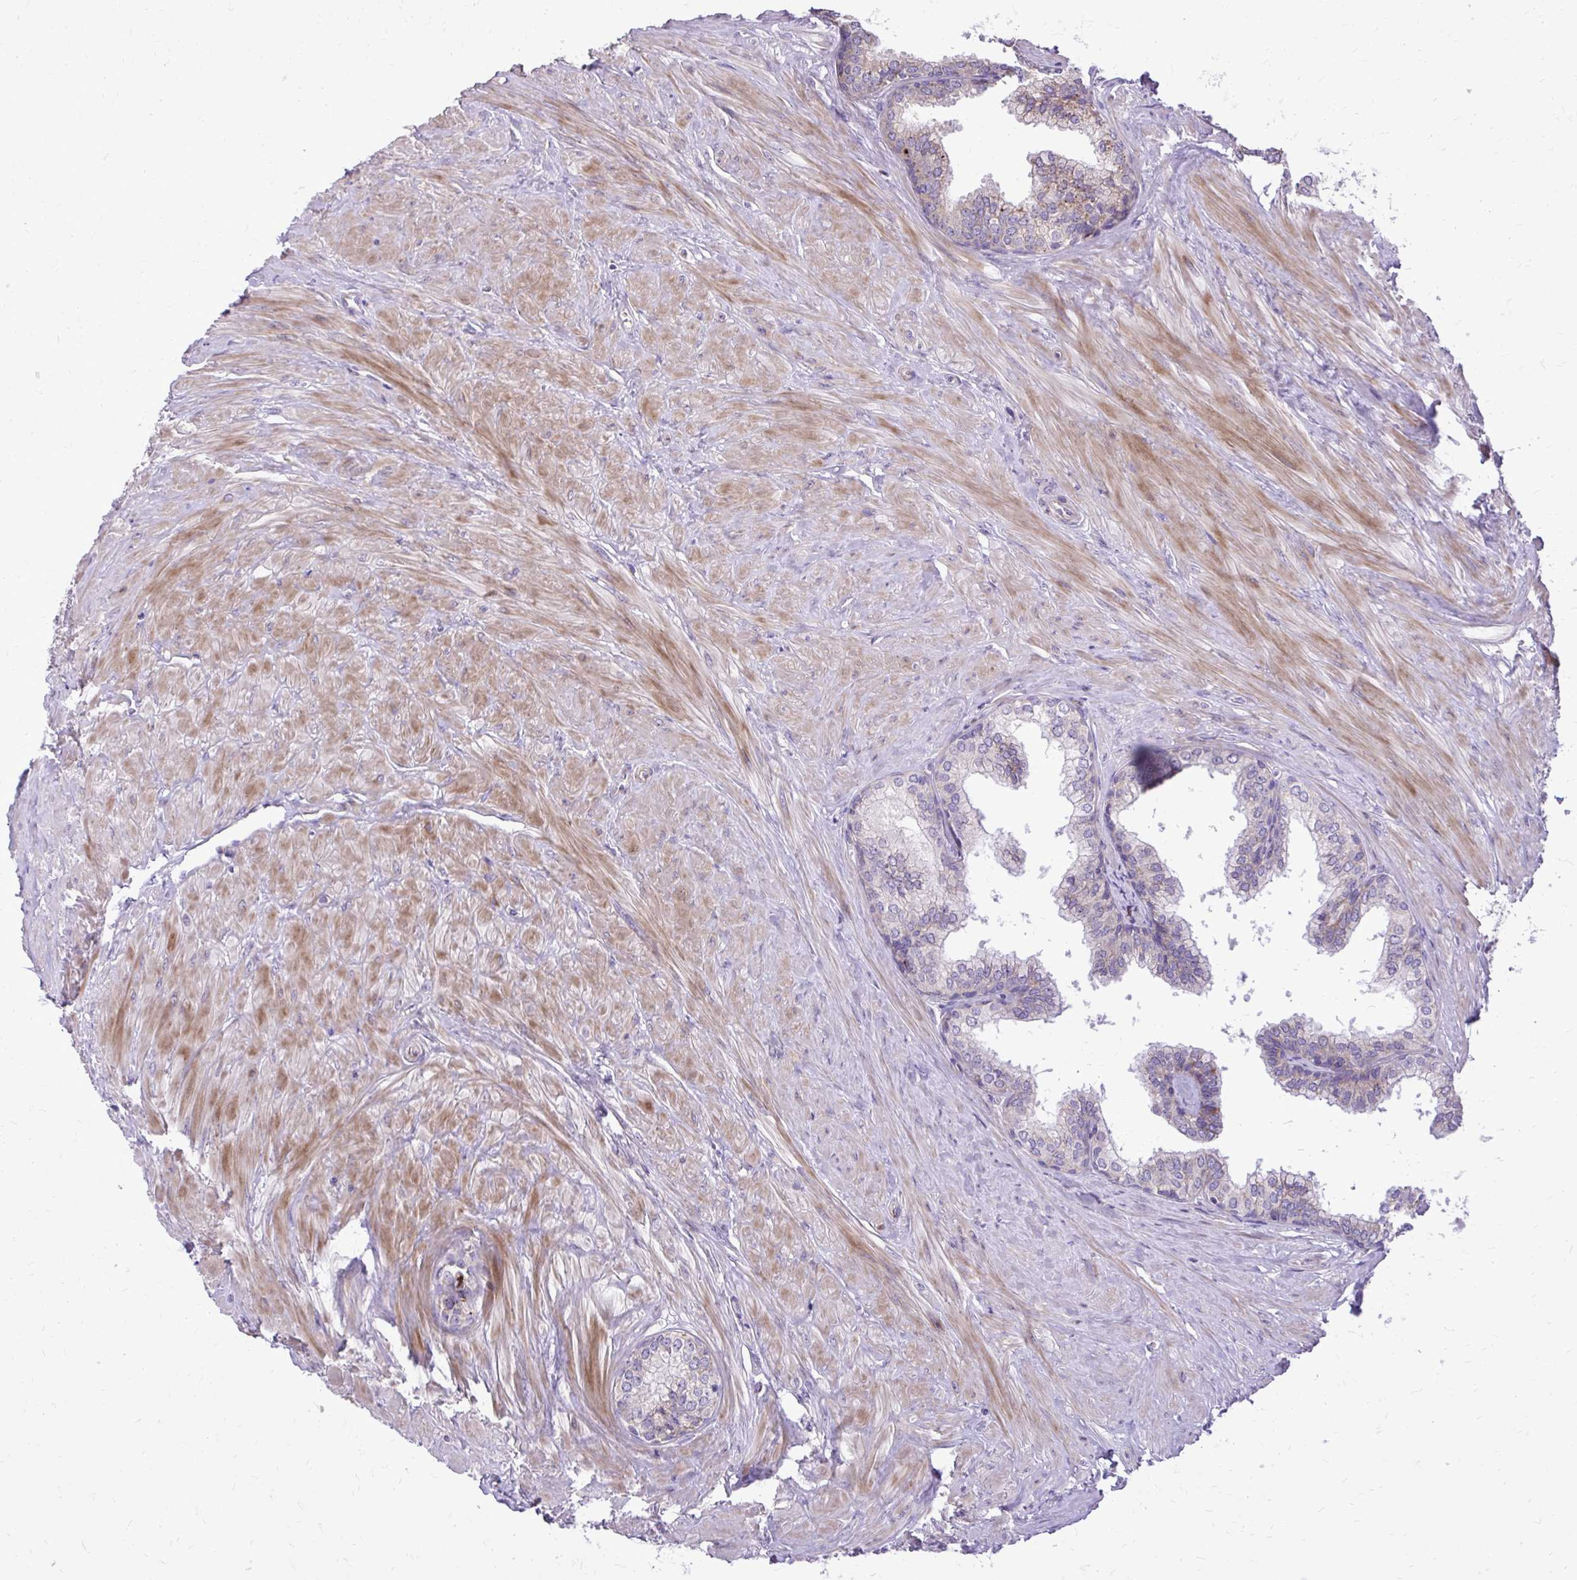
{"staining": {"intensity": "weak", "quantity": "25%-75%", "location": "cytoplasmic/membranous"}, "tissue": "prostate", "cell_type": "Glandular cells", "image_type": "normal", "snomed": [{"axis": "morphology", "description": "Normal tissue, NOS"}, {"axis": "topography", "description": "Prostate"}, {"axis": "topography", "description": "Peripheral nerve tissue"}], "caption": "Immunohistochemistry micrograph of benign human prostate stained for a protein (brown), which shows low levels of weak cytoplasmic/membranous expression in about 25%-75% of glandular cells.", "gene": "ABCC3", "patient": {"sex": "male", "age": 55}}